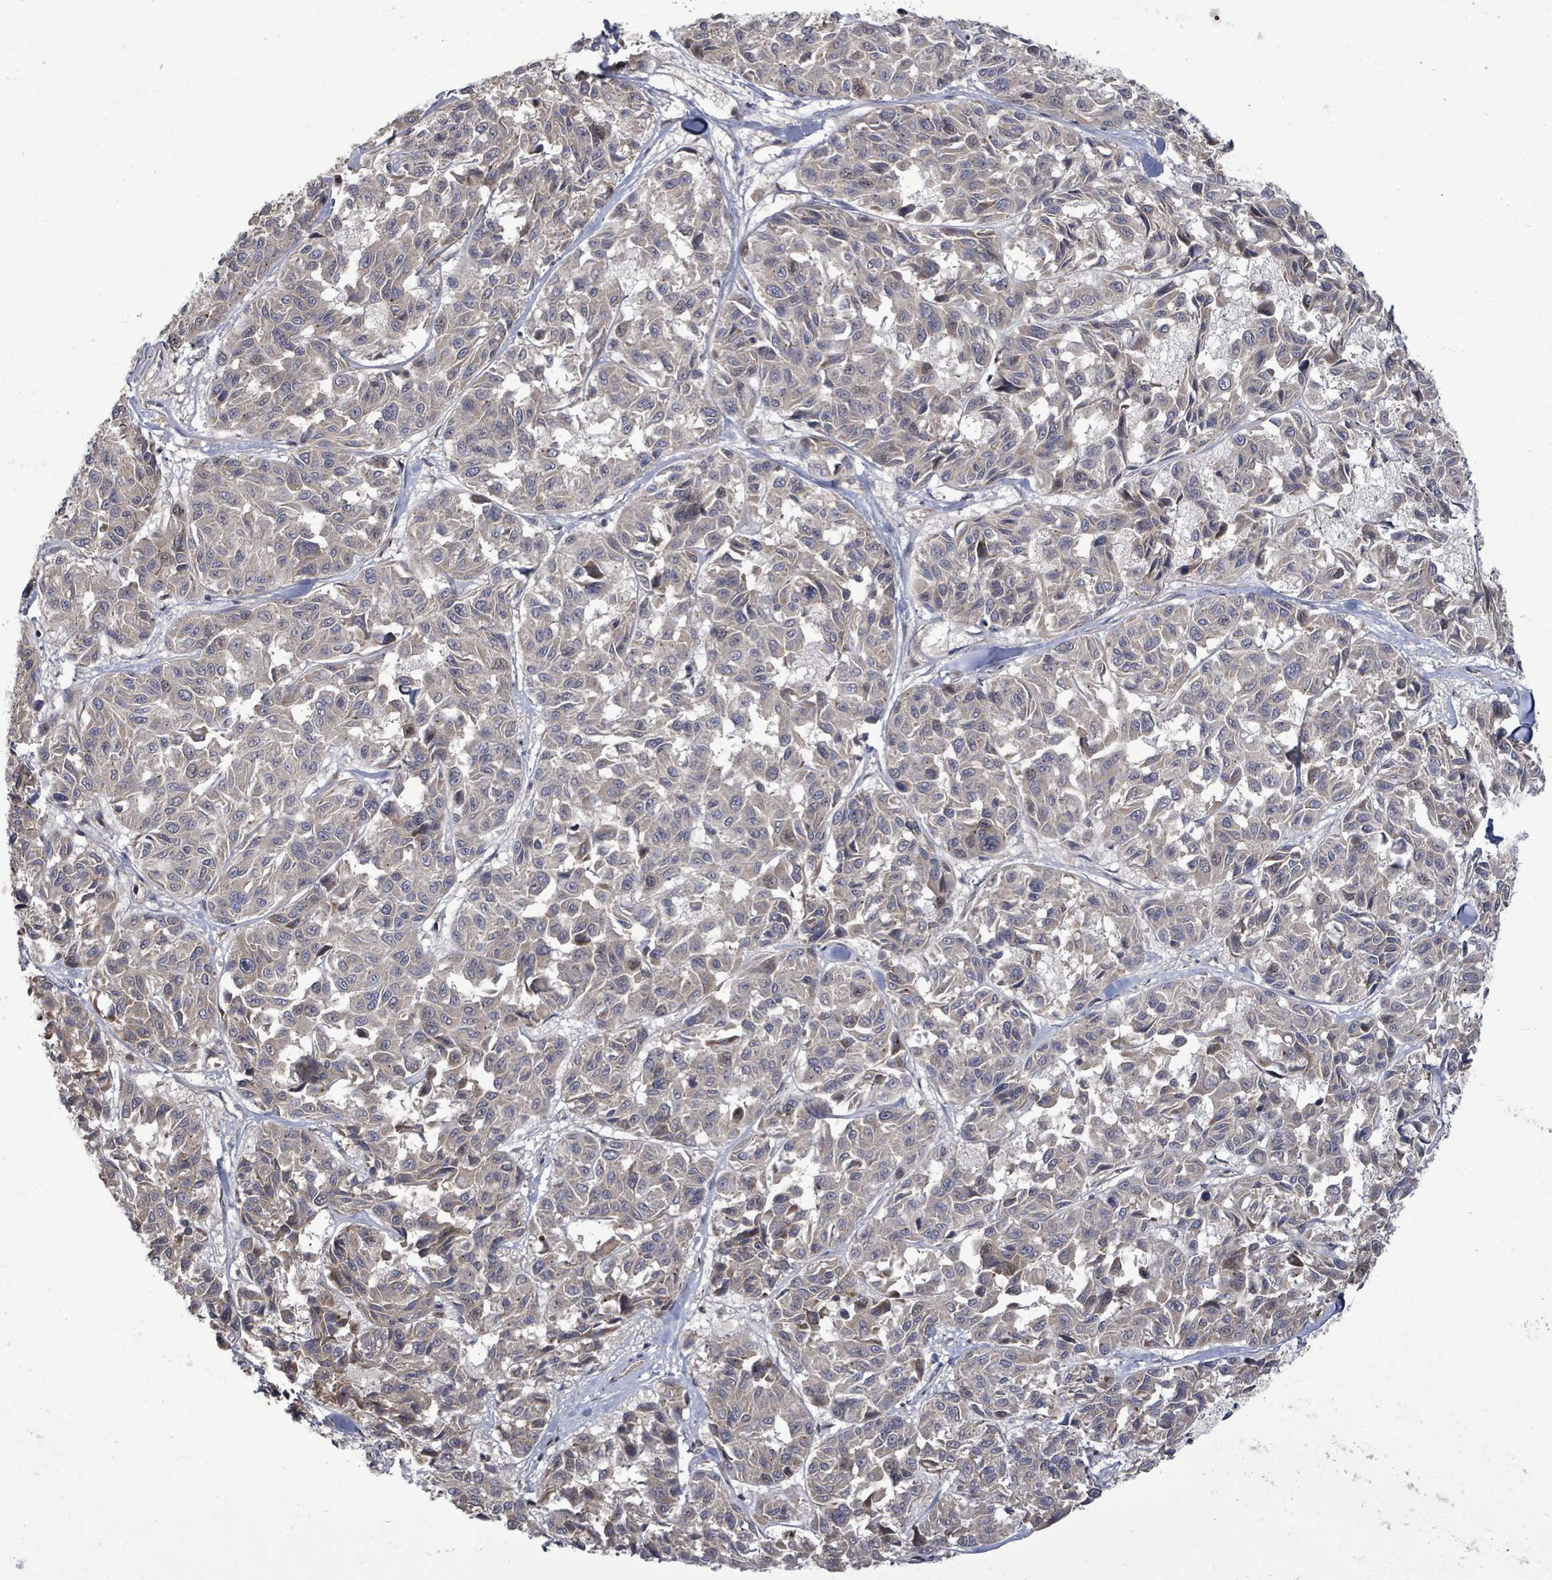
{"staining": {"intensity": "weak", "quantity": "<25%", "location": "cytoplasmic/membranous"}, "tissue": "melanoma", "cell_type": "Tumor cells", "image_type": "cancer", "snomed": [{"axis": "morphology", "description": "Malignant melanoma, NOS"}, {"axis": "topography", "description": "Skin"}], "caption": "Melanoma stained for a protein using immunohistochemistry (IHC) shows no staining tumor cells.", "gene": "KRTAP27-1", "patient": {"sex": "female", "age": 66}}